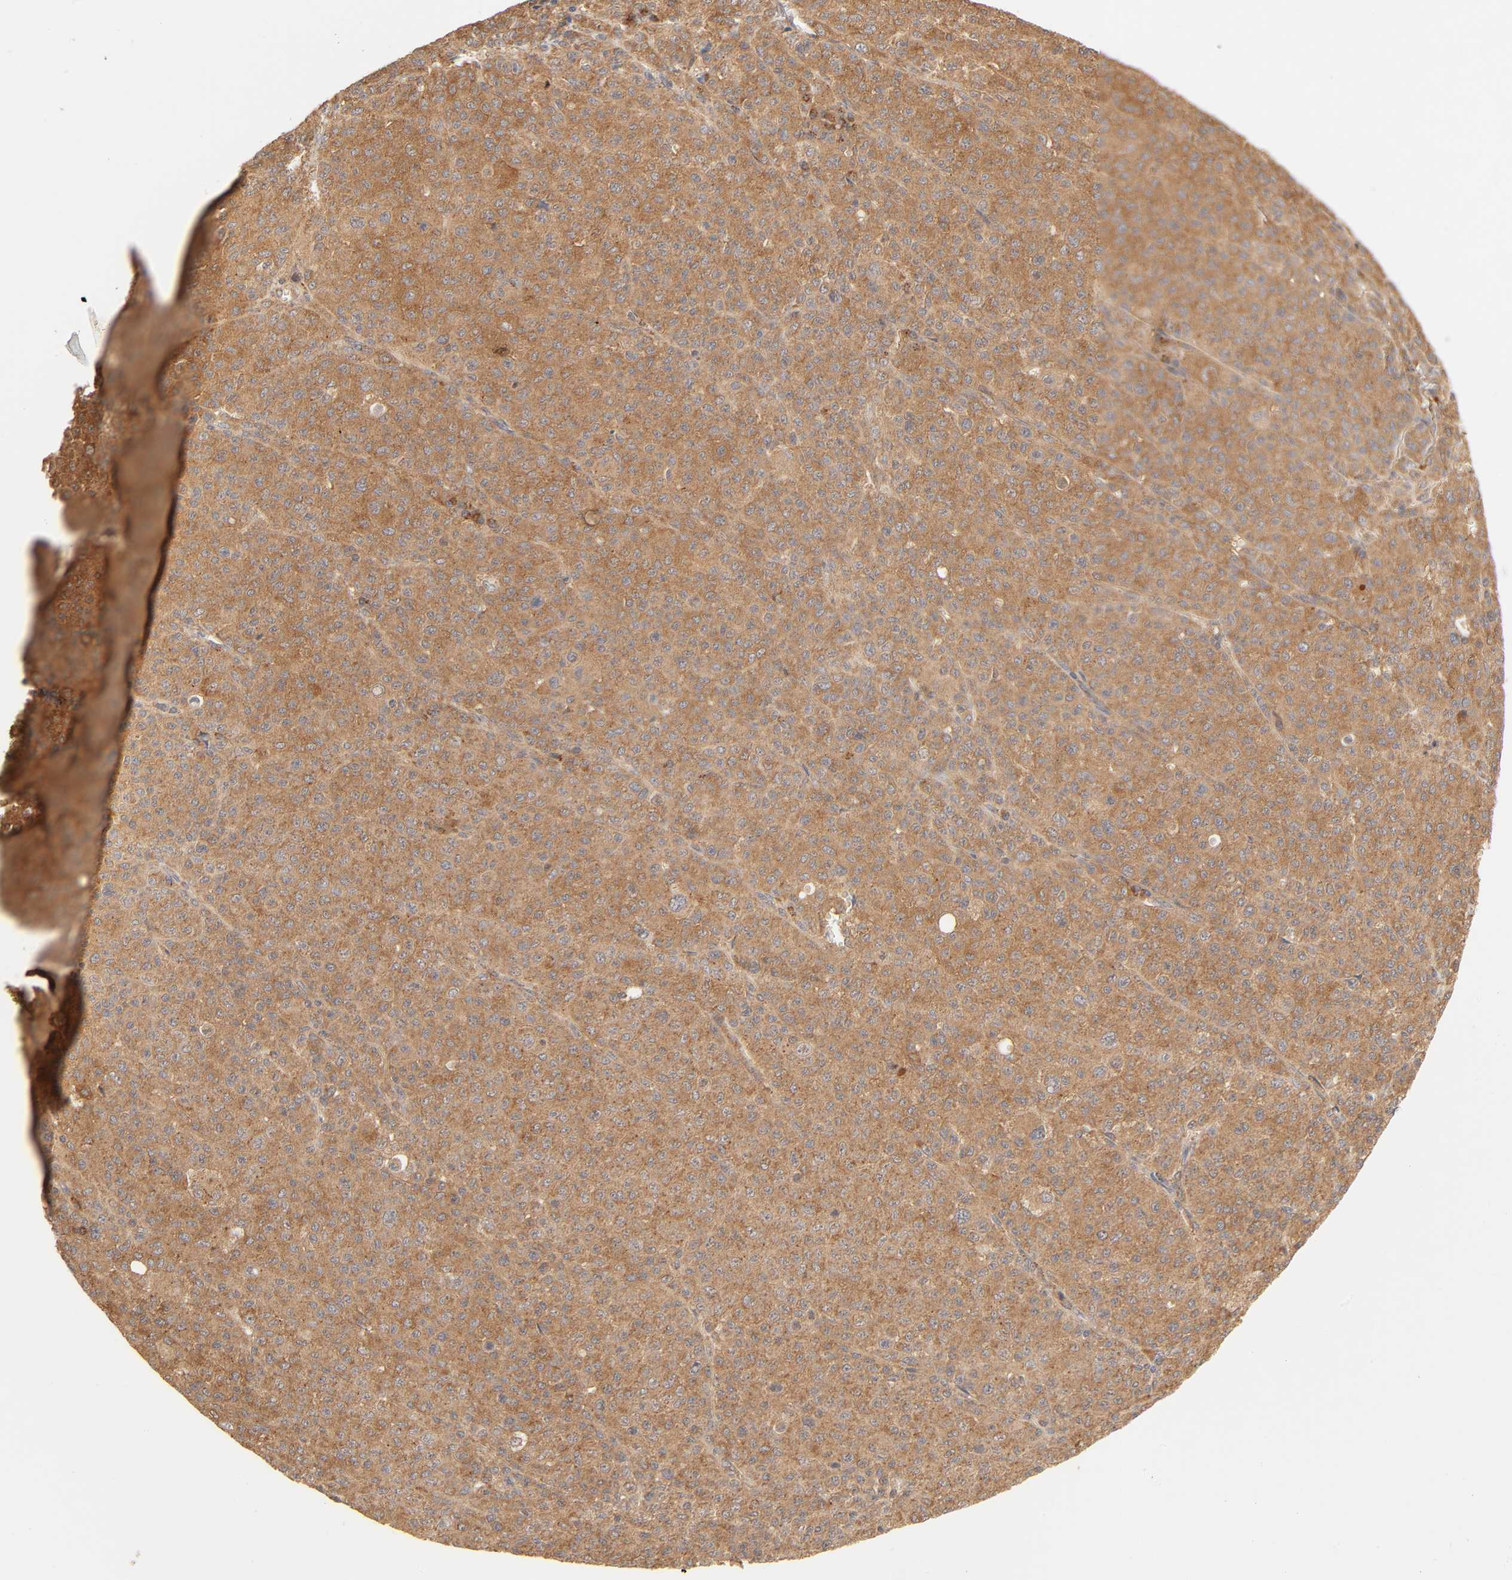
{"staining": {"intensity": "strong", "quantity": ">75%", "location": "cytoplasmic/membranous"}, "tissue": "melanoma", "cell_type": "Tumor cells", "image_type": "cancer", "snomed": [{"axis": "morphology", "description": "Malignant melanoma, Metastatic site"}, {"axis": "topography", "description": "Skin"}], "caption": "This is a photomicrograph of immunohistochemistry (IHC) staining of malignant melanoma (metastatic site), which shows strong staining in the cytoplasmic/membranous of tumor cells.", "gene": "EPS8", "patient": {"sex": "female", "age": 74}}